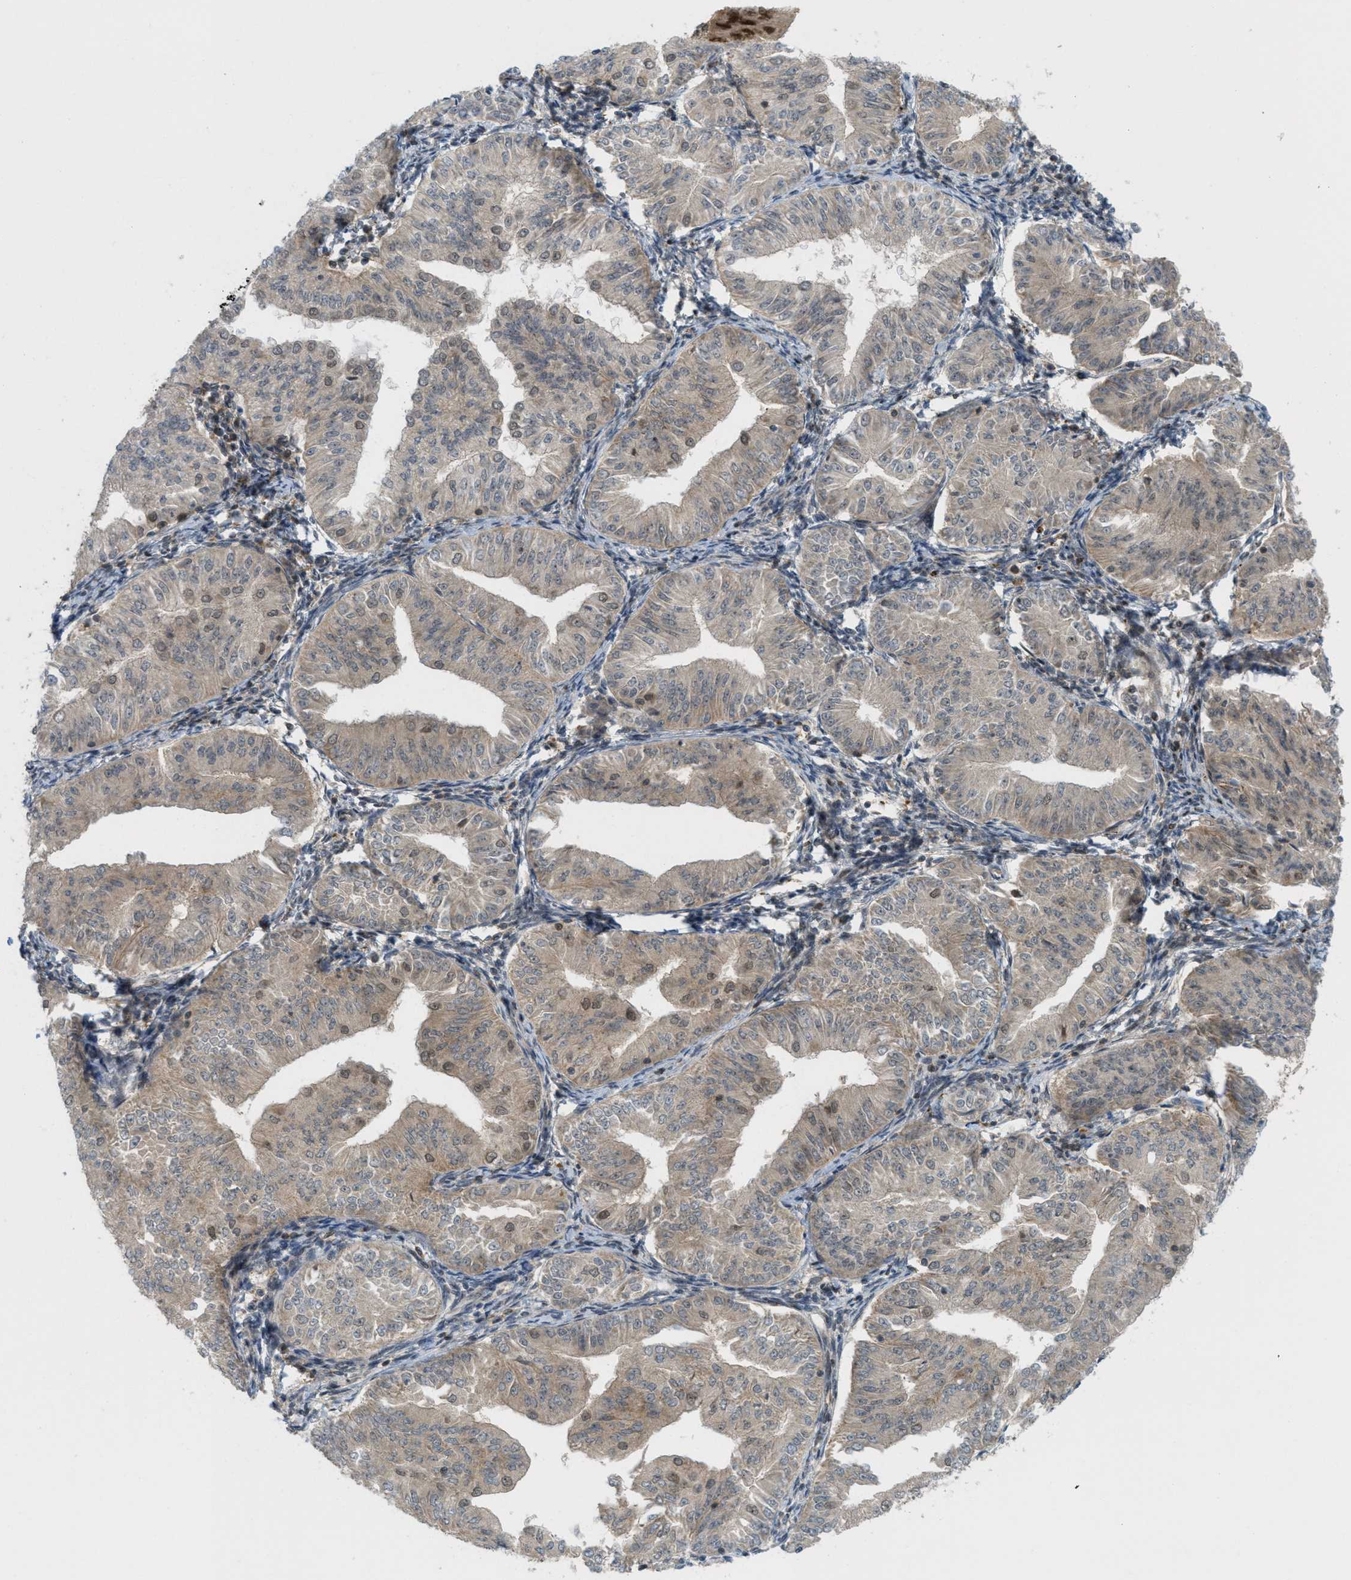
{"staining": {"intensity": "weak", "quantity": "25%-75%", "location": "cytoplasmic/membranous,nuclear"}, "tissue": "endometrial cancer", "cell_type": "Tumor cells", "image_type": "cancer", "snomed": [{"axis": "morphology", "description": "Normal tissue, NOS"}, {"axis": "morphology", "description": "Adenocarcinoma, NOS"}, {"axis": "topography", "description": "Endometrium"}], "caption": "About 25%-75% of tumor cells in human adenocarcinoma (endometrial) show weak cytoplasmic/membranous and nuclear protein staining as visualized by brown immunohistochemical staining.", "gene": "TLK1", "patient": {"sex": "female", "age": 53}}